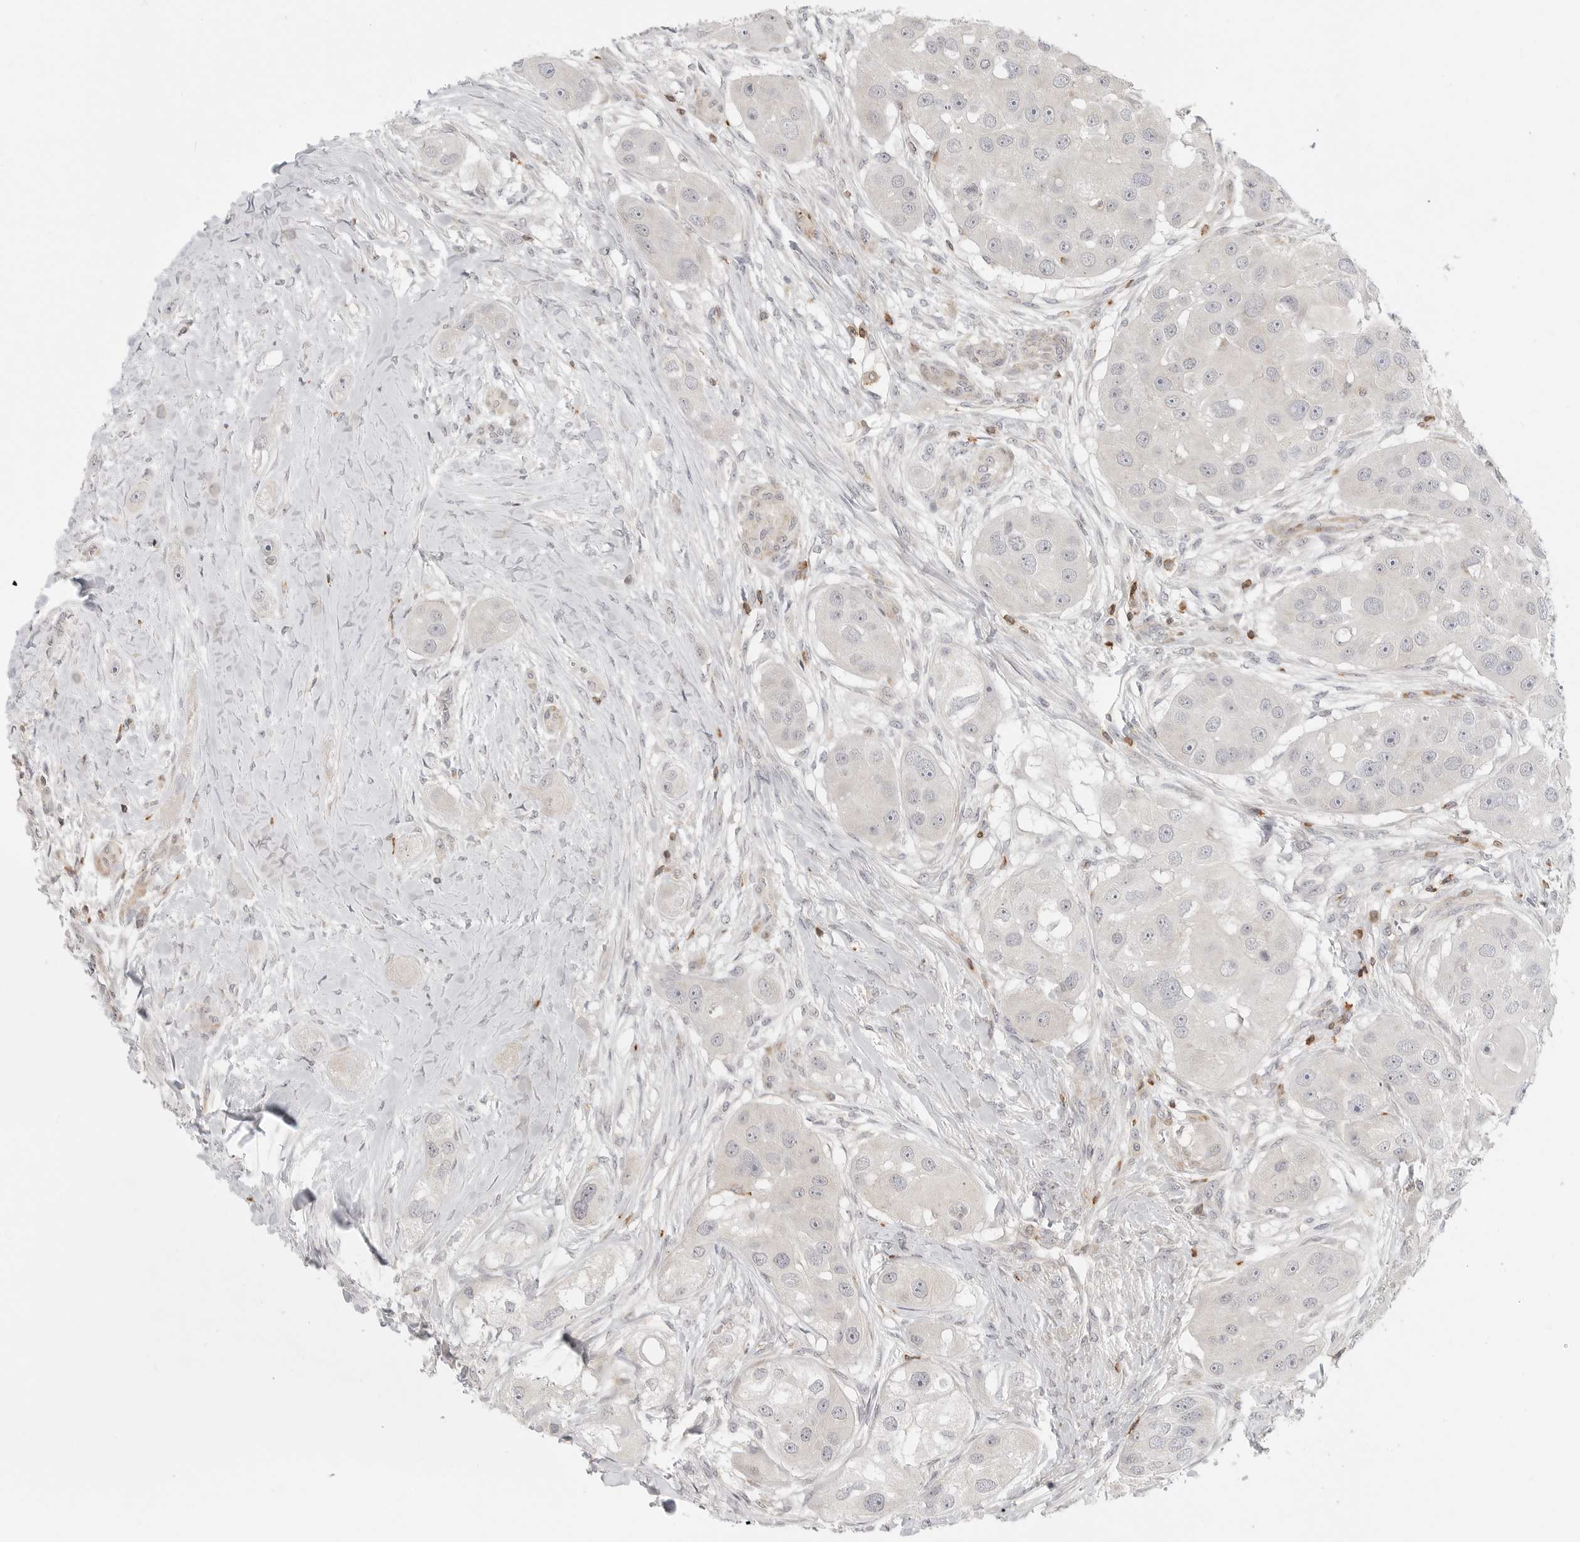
{"staining": {"intensity": "negative", "quantity": "none", "location": "none"}, "tissue": "head and neck cancer", "cell_type": "Tumor cells", "image_type": "cancer", "snomed": [{"axis": "morphology", "description": "Normal tissue, NOS"}, {"axis": "morphology", "description": "Squamous cell carcinoma, NOS"}, {"axis": "topography", "description": "Skeletal muscle"}, {"axis": "topography", "description": "Head-Neck"}], "caption": "The photomicrograph exhibits no significant staining in tumor cells of head and neck cancer (squamous cell carcinoma).", "gene": "SH3KBP1", "patient": {"sex": "male", "age": 51}}